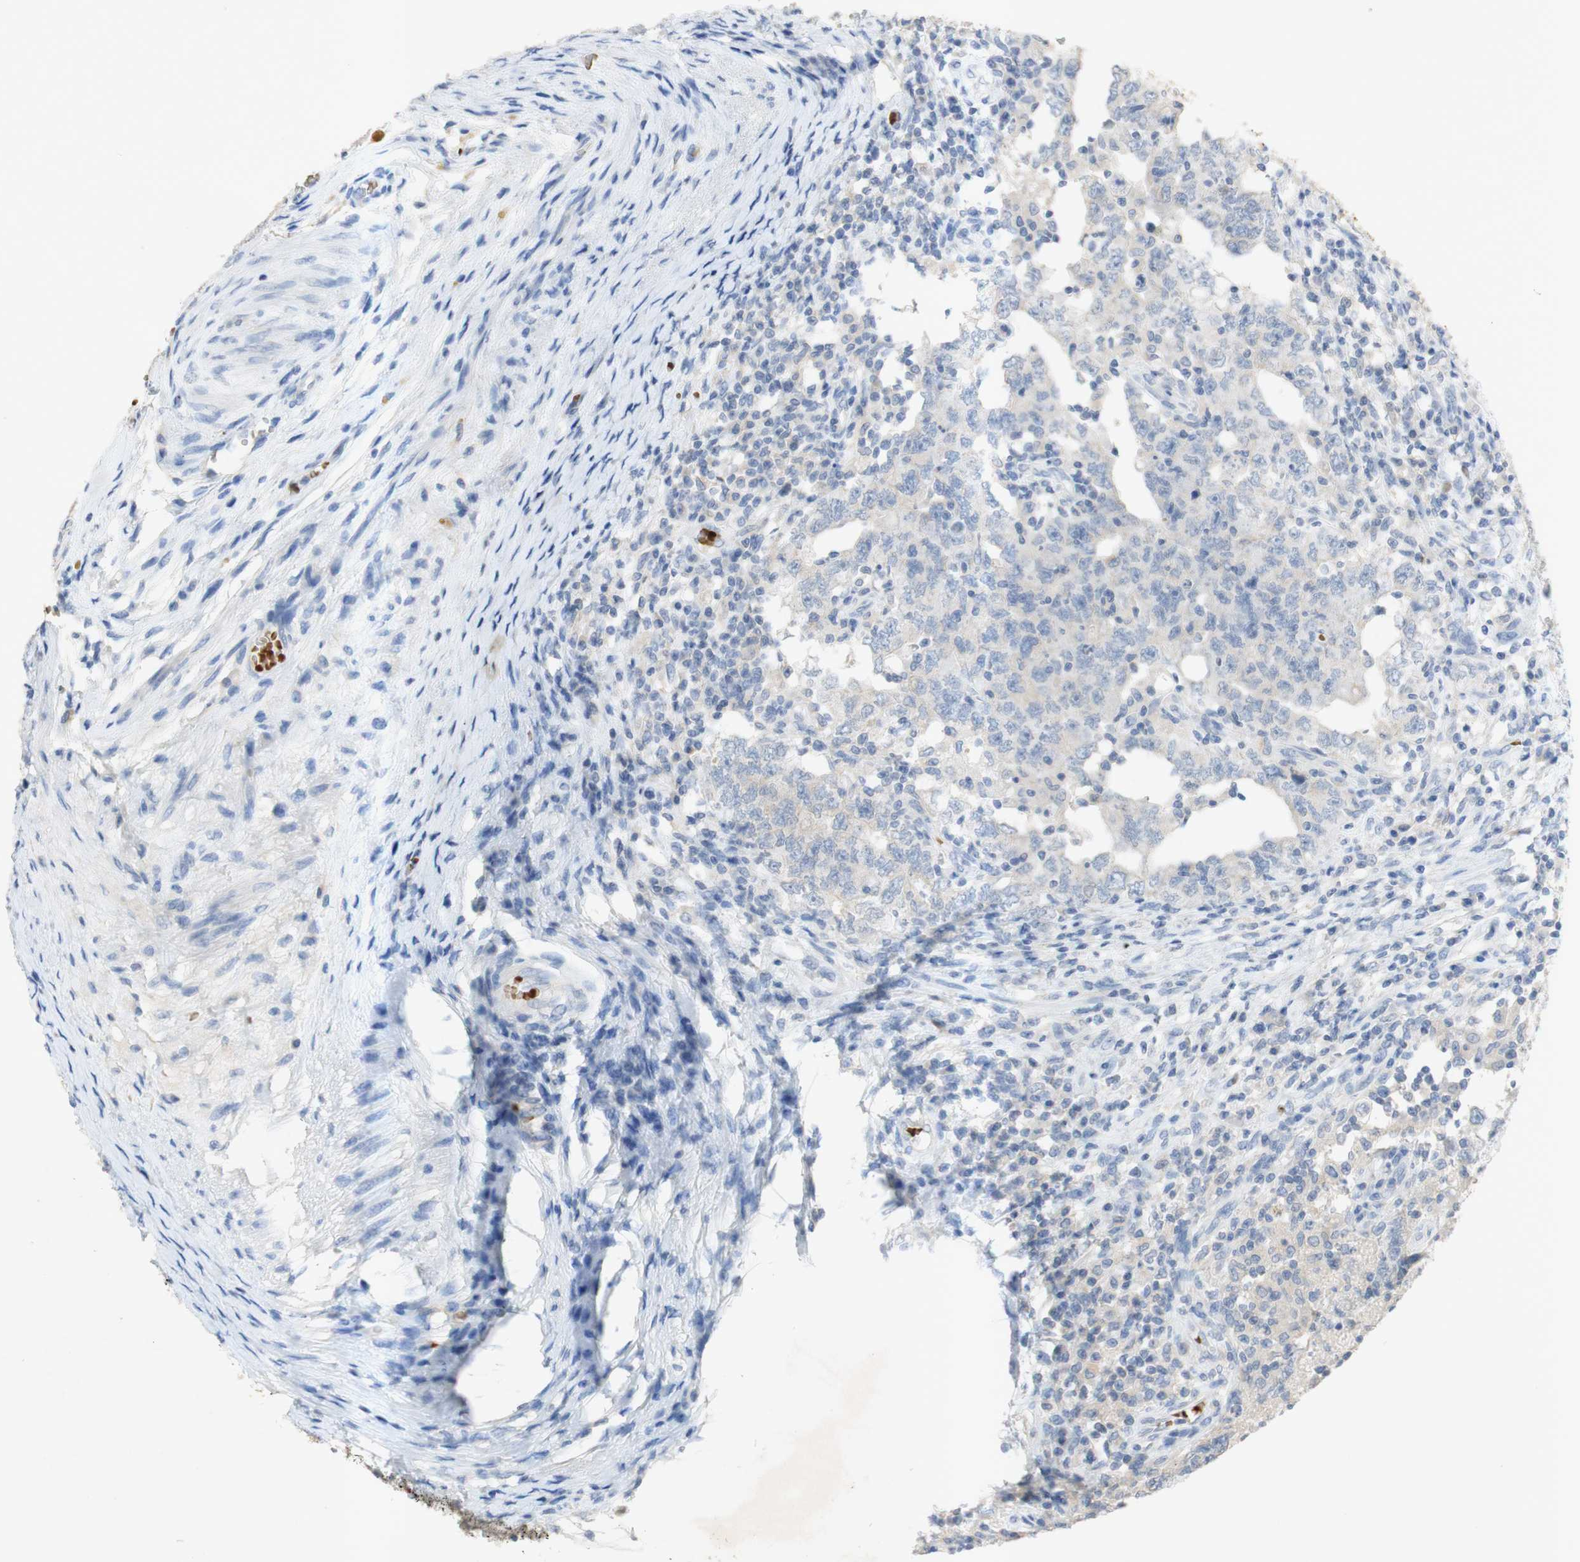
{"staining": {"intensity": "negative", "quantity": "none", "location": "none"}, "tissue": "testis cancer", "cell_type": "Tumor cells", "image_type": "cancer", "snomed": [{"axis": "morphology", "description": "Carcinoma, Embryonal, NOS"}, {"axis": "topography", "description": "Testis"}], "caption": "An image of testis cancer (embryonal carcinoma) stained for a protein displays no brown staining in tumor cells.", "gene": "EPO", "patient": {"sex": "male", "age": 26}}